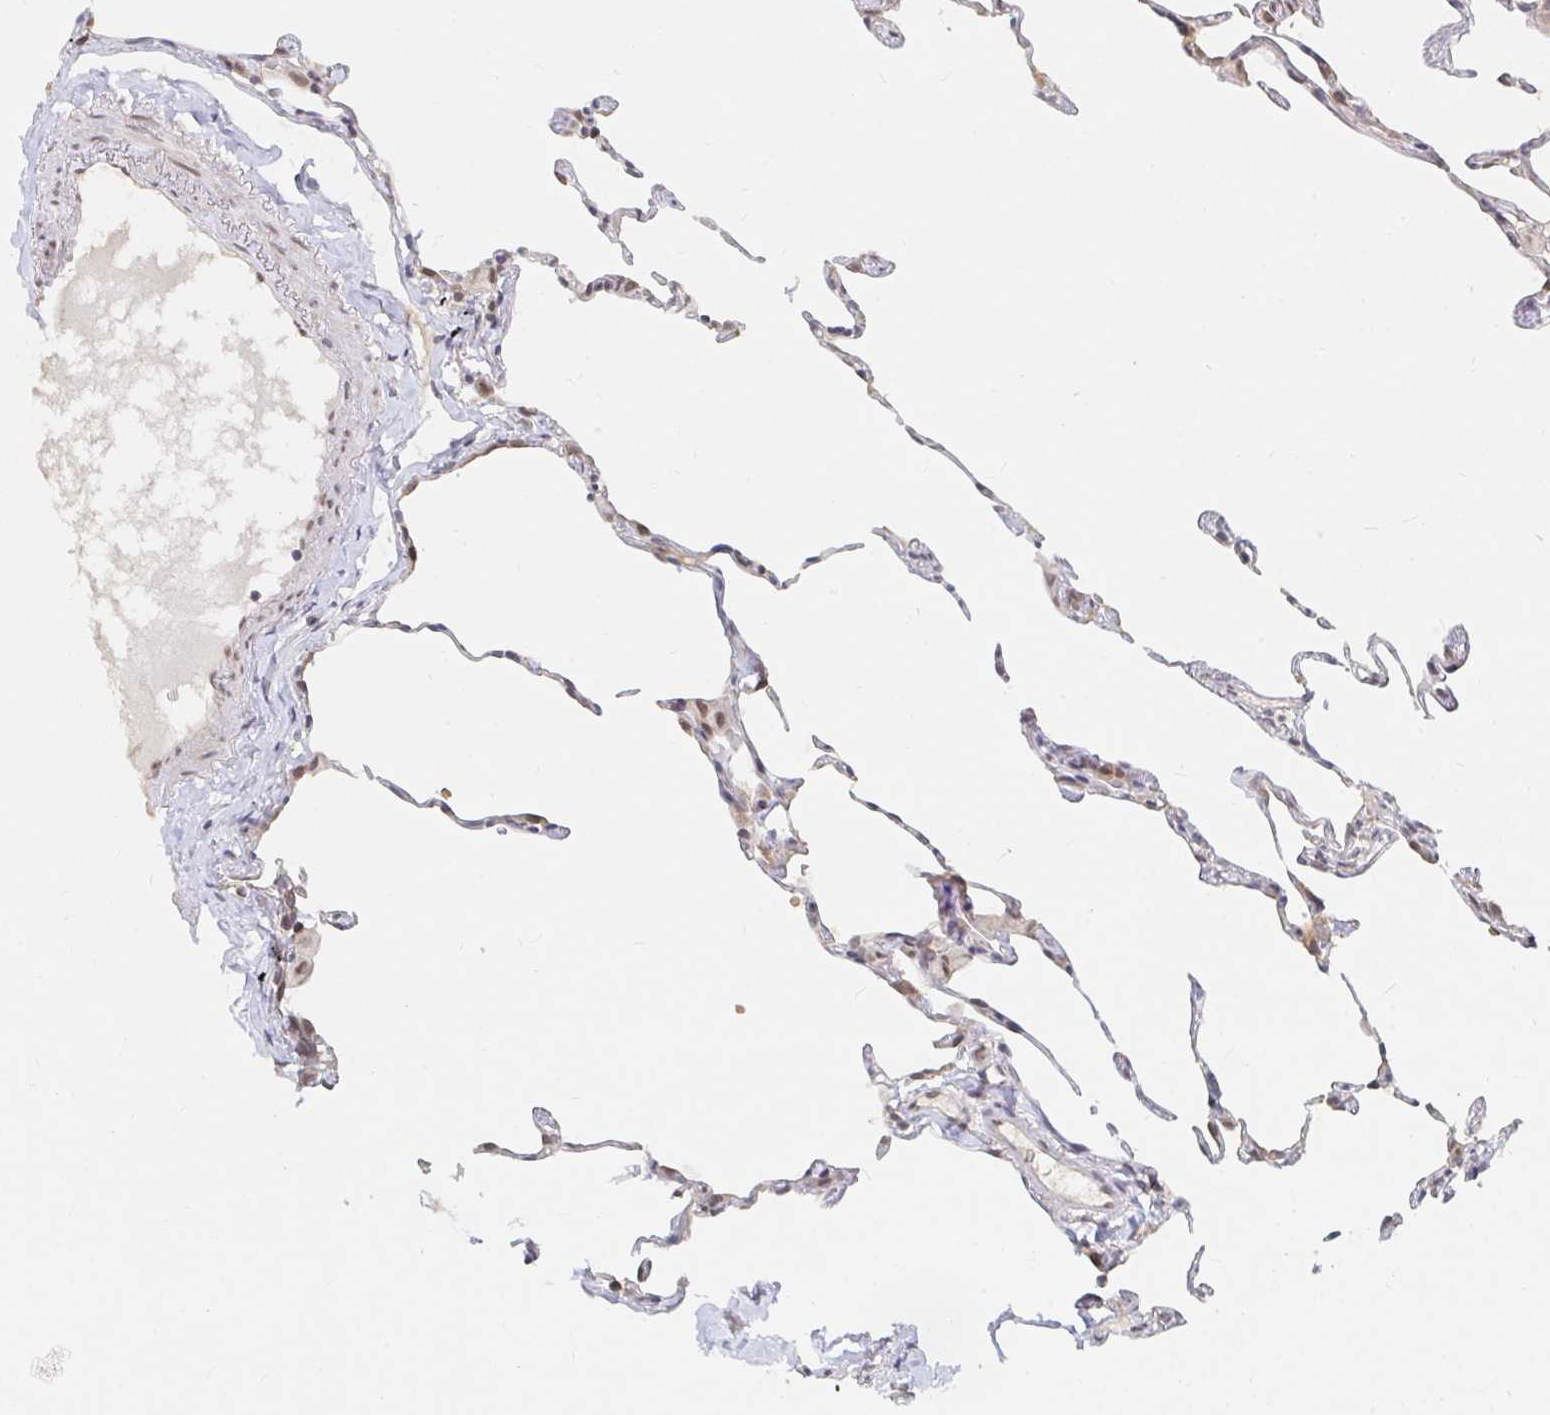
{"staining": {"intensity": "moderate", "quantity": "<25%", "location": "nuclear"}, "tissue": "lung", "cell_type": "Alveolar cells", "image_type": "normal", "snomed": [{"axis": "morphology", "description": "Normal tissue, NOS"}, {"axis": "topography", "description": "Lung"}], "caption": "Human lung stained with a brown dye exhibits moderate nuclear positive positivity in about <25% of alveolar cells.", "gene": "CHD2", "patient": {"sex": "female", "age": 57}}